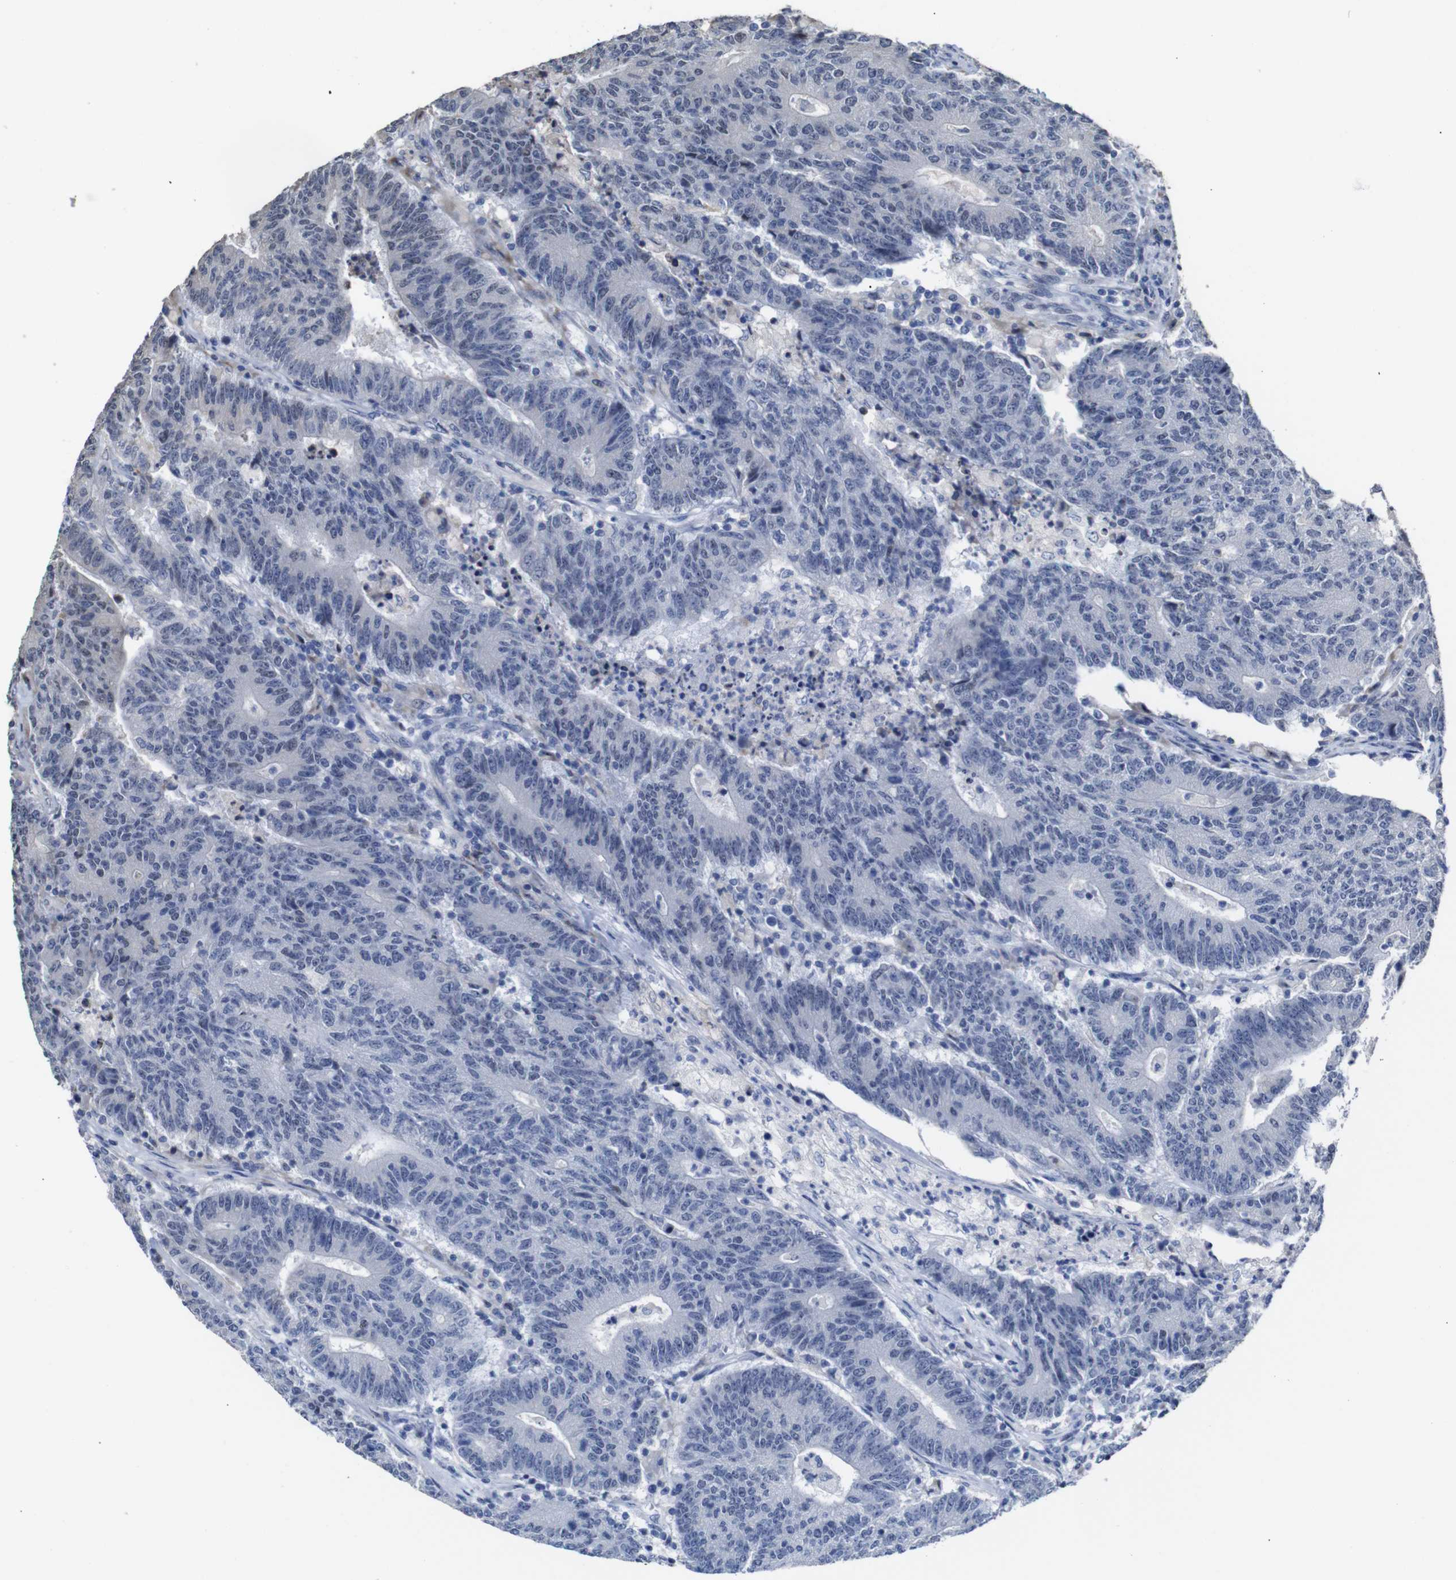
{"staining": {"intensity": "negative", "quantity": "none", "location": "none"}, "tissue": "colorectal cancer", "cell_type": "Tumor cells", "image_type": "cancer", "snomed": [{"axis": "morphology", "description": "Normal tissue, NOS"}, {"axis": "morphology", "description": "Adenocarcinoma, NOS"}, {"axis": "topography", "description": "Colon"}], "caption": "The micrograph demonstrates no significant expression in tumor cells of colorectal cancer.", "gene": "TCEAL9", "patient": {"sex": "female", "age": 75}}